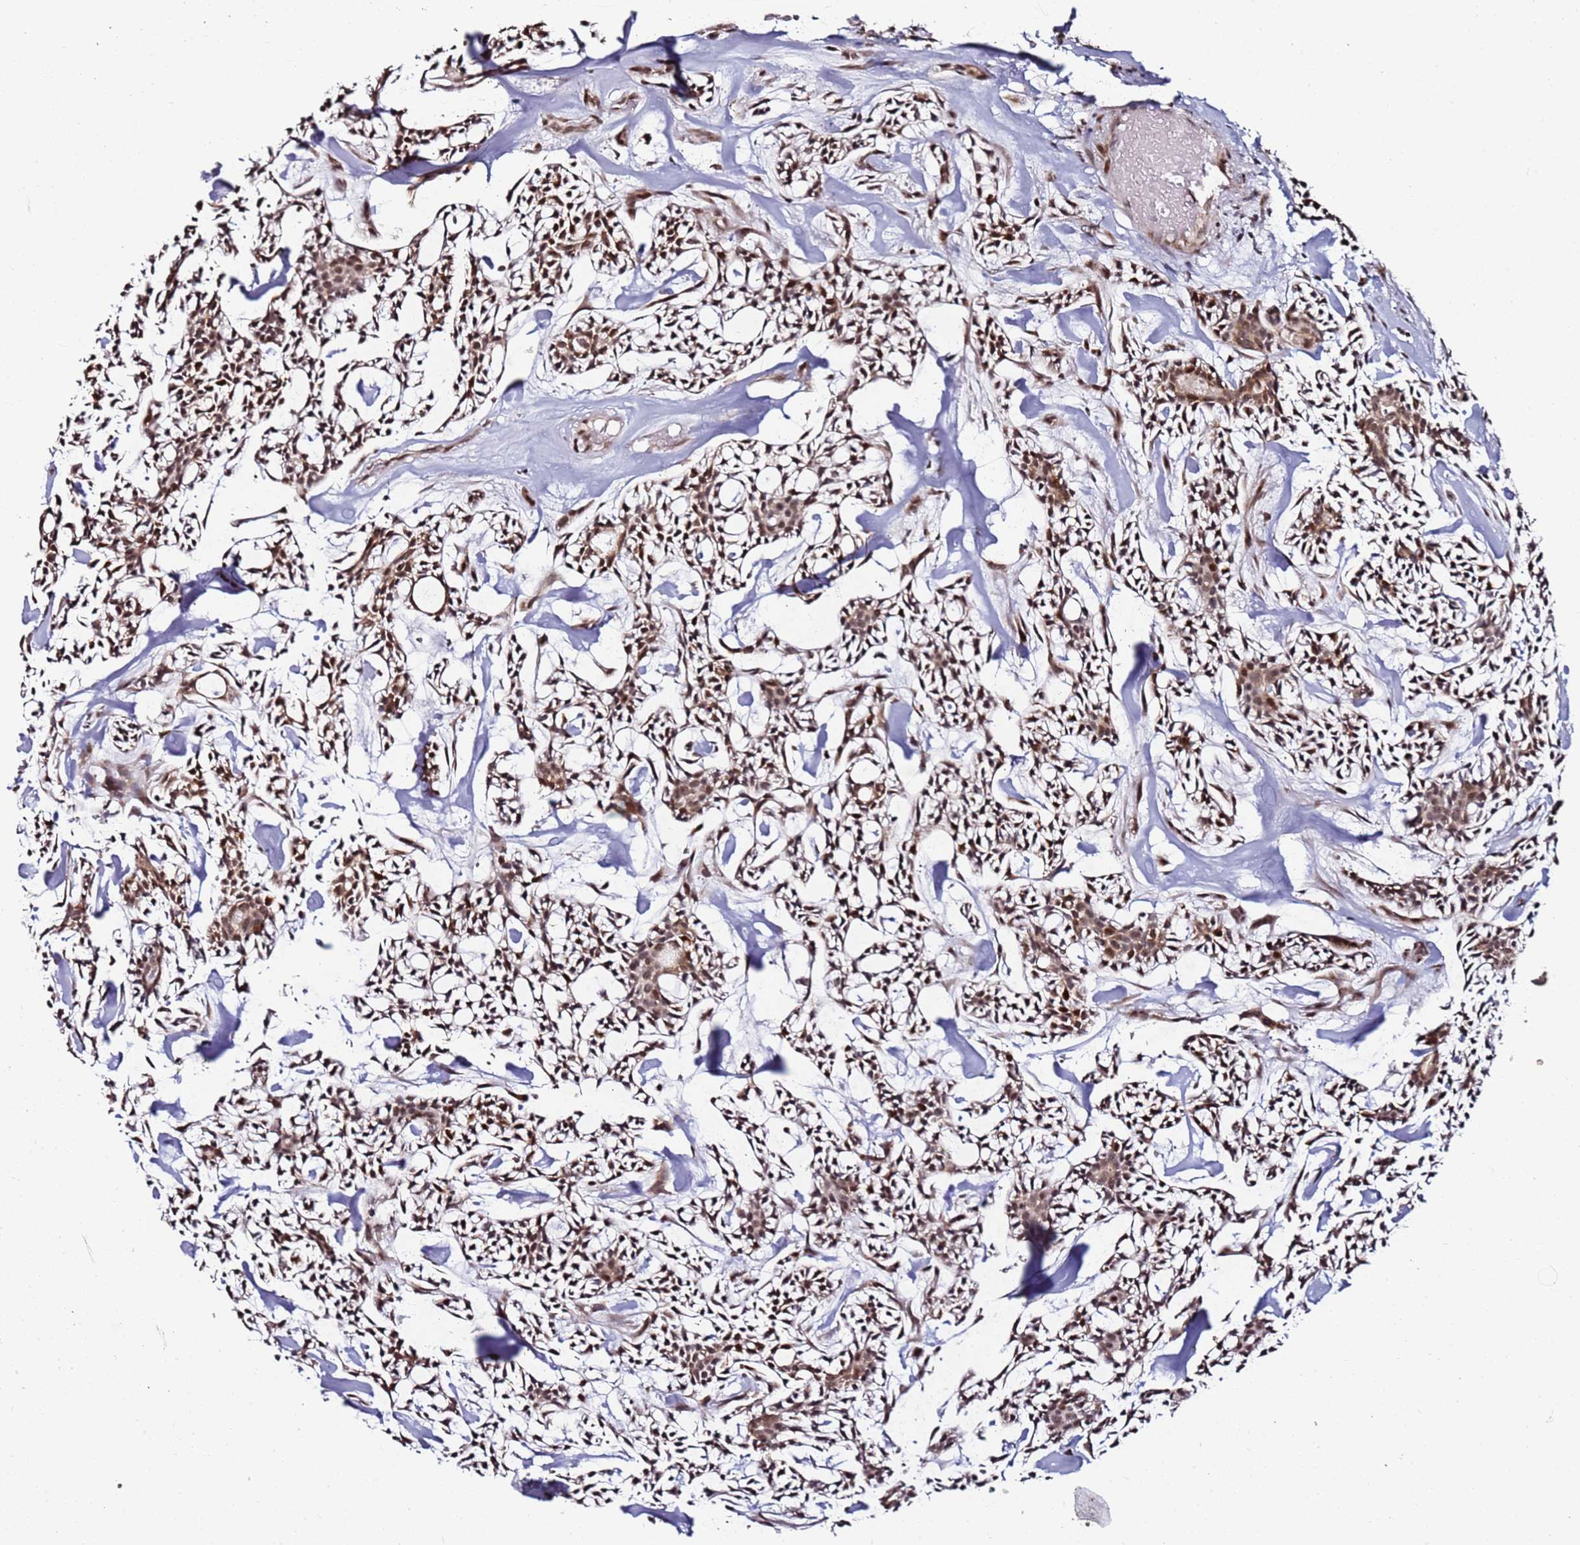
{"staining": {"intensity": "moderate", "quantity": ">75%", "location": "cytoplasmic/membranous,nuclear"}, "tissue": "head and neck cancer", "cell_type": "Tumor cells", "image_type": "cancer", "snomed": [{"axis": "morphology", "description": "Adenocarcinoma, NOS"}, {"axis": "topography", "description": "Salivary gland"}, {"axis": "topography", "description": "Head-Neck"}], "caption": "A medium amount of moderate cytoplasmic/membranous and nuclear staining is identified in approximately >75% of tumor cells in head and neck cancer (adenocarcinoma) tissue.", "gene": "TP53AIP1", "patient": {"sex": "male", "age": 55}}